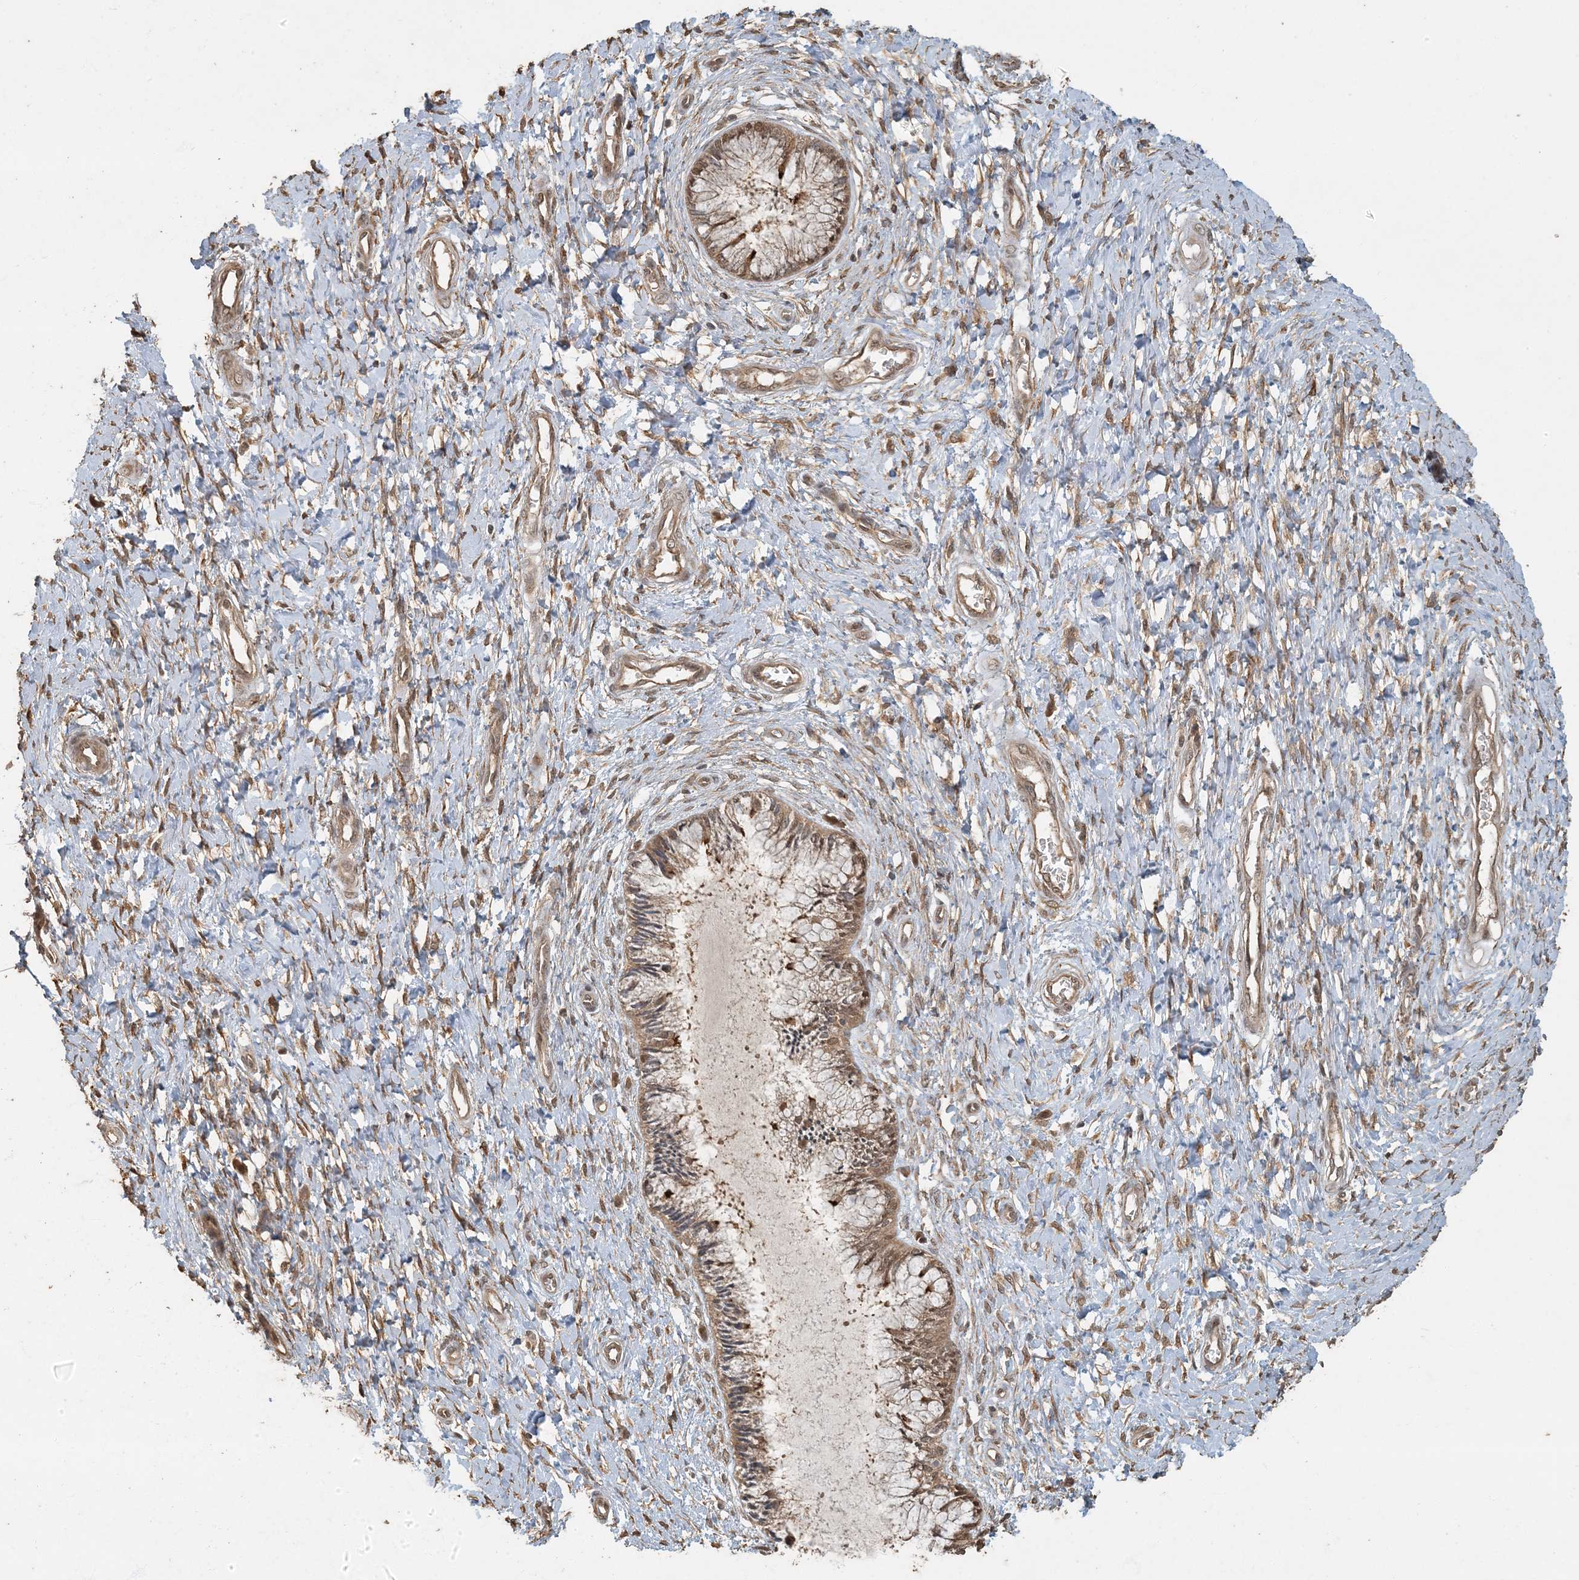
{"staining": {"intensity": "moderate", "quantity": ">75%", "location": "cytoplasmic/membranous"}, "tissue": "cervix", "cell_type": "Glandular cells", "image_type": "normal", "snomed": [{"axis": "morphology", "description": "Normal tissue, NOS"}, {"axis": "topography", "description": "Cervix"}], "caption": "This image reveals unremarkable cervix stained with IHC to label a protein in brown. The cytoplasmic/membranous of glandular cells show moderate positivity for the protein. Nuclei are counter-stained blue.", "gene": "AK9", "patient": {"sex": "female", "age": 55}}